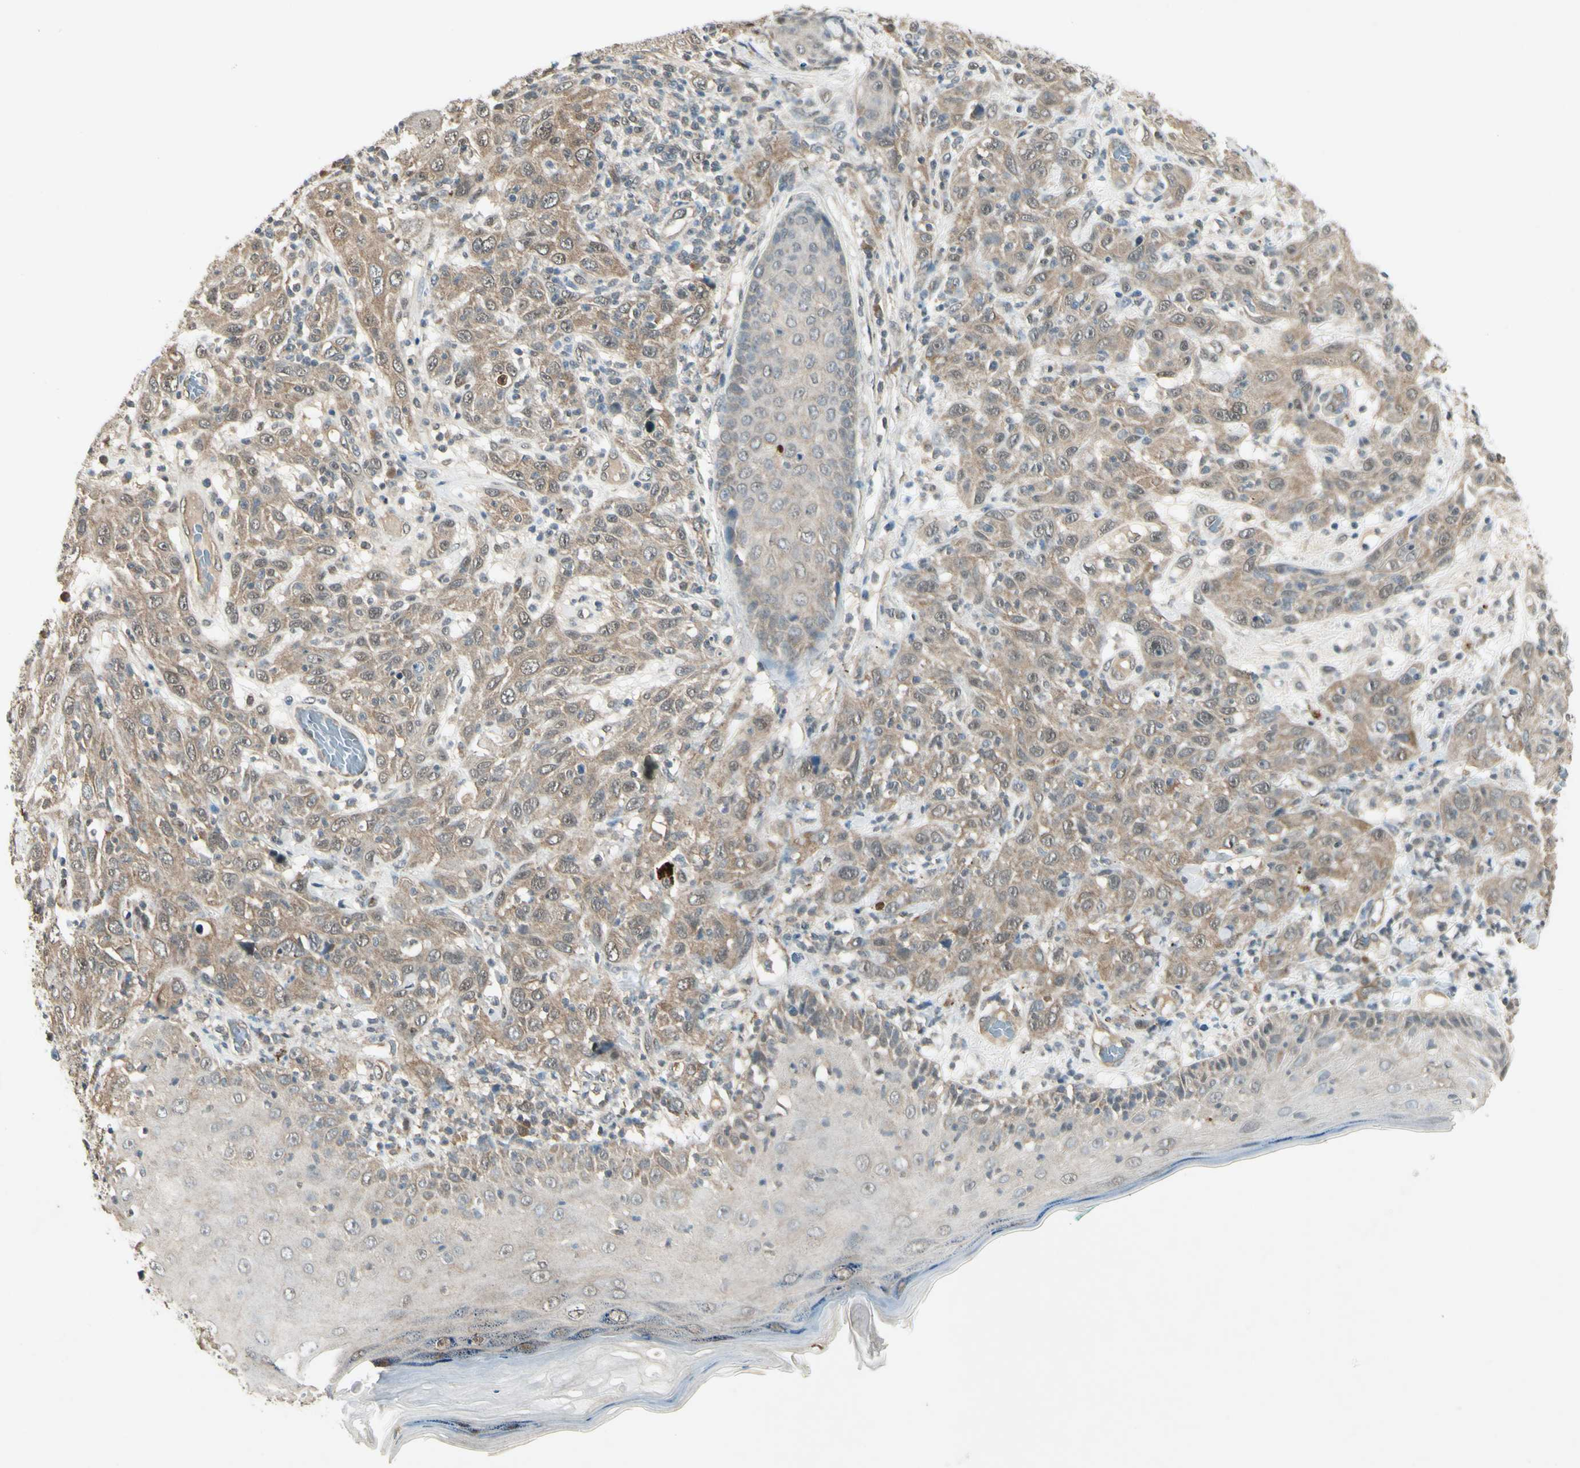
{"staining": {"intensity": "moderate", "quantity": ">75%", "location": "cytoplasmic/membranous,nuclear"}, "tissue": "skin cancer", "cell_type": "Tumor cells", "image_type": "cancer", "snomed": [{"axis": "morphology", "description": "Squamous cell carcinoma, NOS"}, {"axis": "topography", "description": "Skin"}], "caption": "DAB immunohistochemical staining of squamous cell carcinoma (skin) demonstrates moderate cytoplasmic/membranous and nuclear protein positivity in approximately >75% of tumor cells. Using DAB (brown) and hematoxylin (blue) stains, captured at high magnification using brightfield microscopy.", "gene": "PSMD5", "patient": {"sex": "female", "age": 88}}